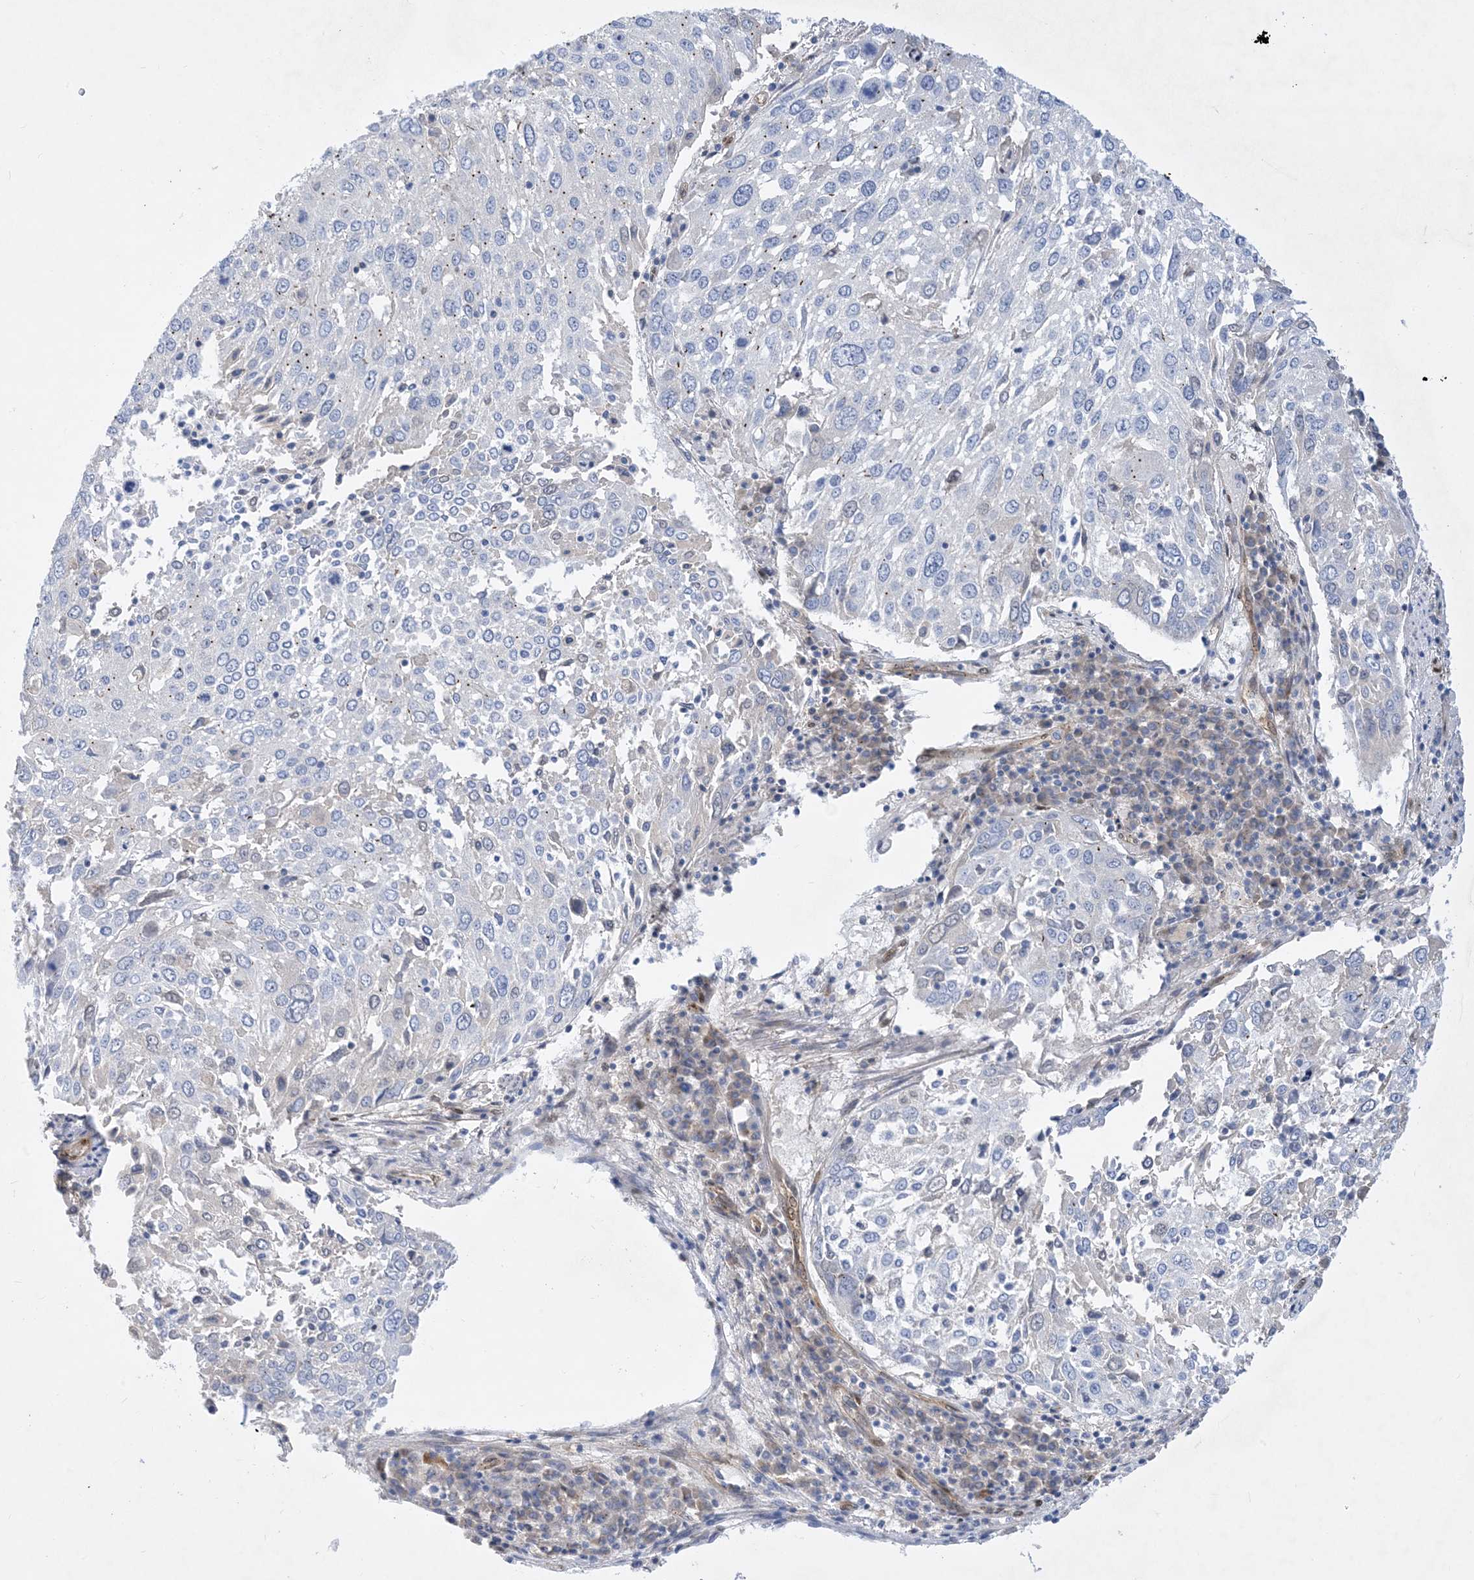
{"staining": {"intensity": "negative", "quantity": "none", "location": "none"}, "tissue": "lung cancer", "cell_type": "Tumor cells", "image_type": "cancer", "snomed": [{"axis": "morphology", "description": "Squamous cell carcinoma, NOS"}, {"axis": "topography", "description": "Lung"}], "caption": "Immunohistochemical staining of human lung squamous cell carcinoma reveals no significant staining in tumor cells.", "gene": "RBMS3", "patient": {"sex": "male", "age": 65}}